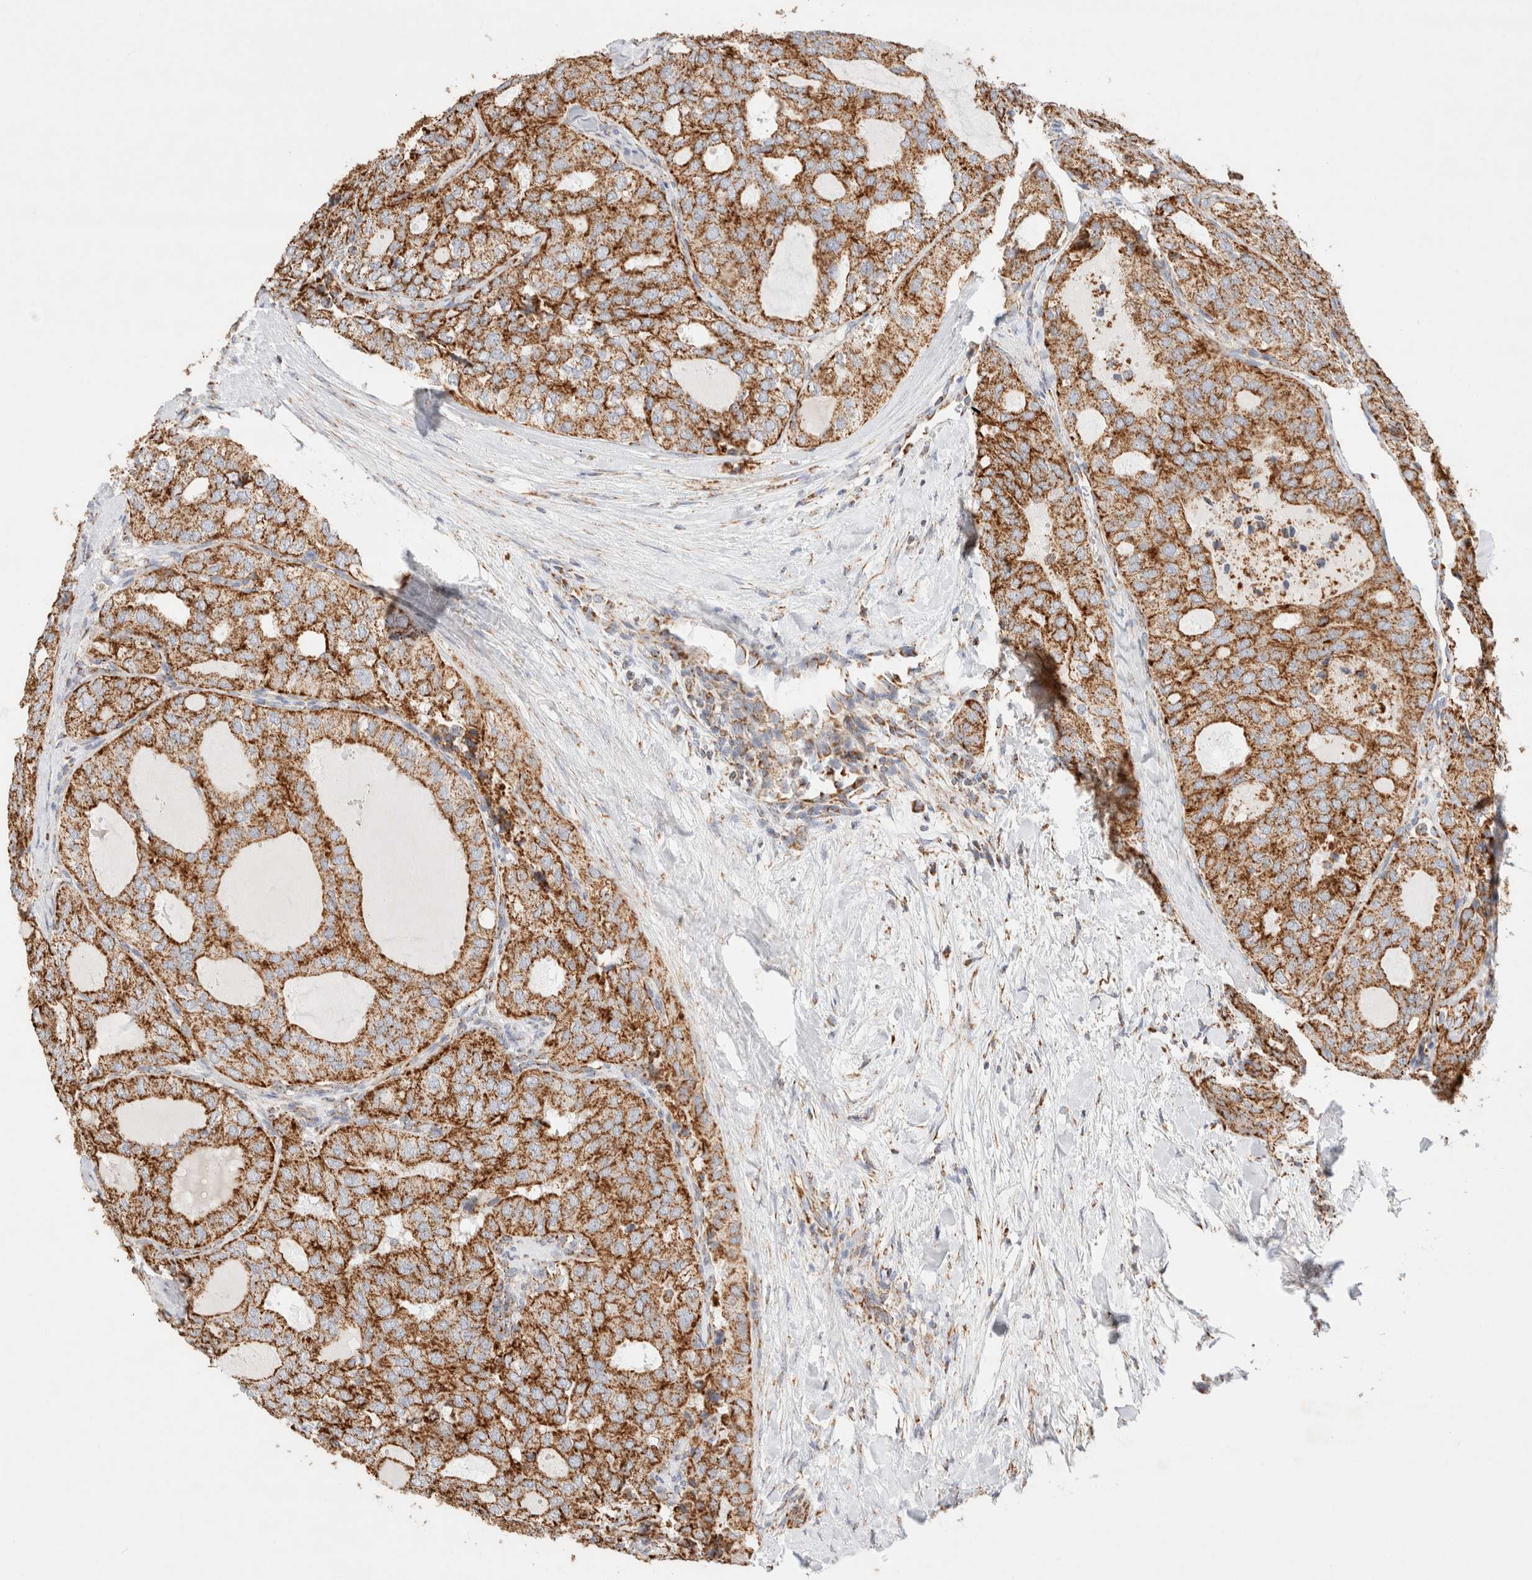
{"staining": {"intensity": "strong", "quantity": ">75%", "location": "cytoplasmic/membranous"}, "tissue": "thyroid cancer", "cell_type": "Tumor cells", "image_type": "cancer", "snomed": [{"axis": "morphology", "description": "Follicular adenoma carcinoma, NOS"}, {"axis": "topography", "description": "Thyroid gland"}], "caption": "Tumor cells display high levels of strong cytoplasmic/membranous expression in about >75% of cells in thyroid cancer (follicular adenoma carcinoma).", "gene": "PHB2", "patient": {"sex": "male", "age": 75}}